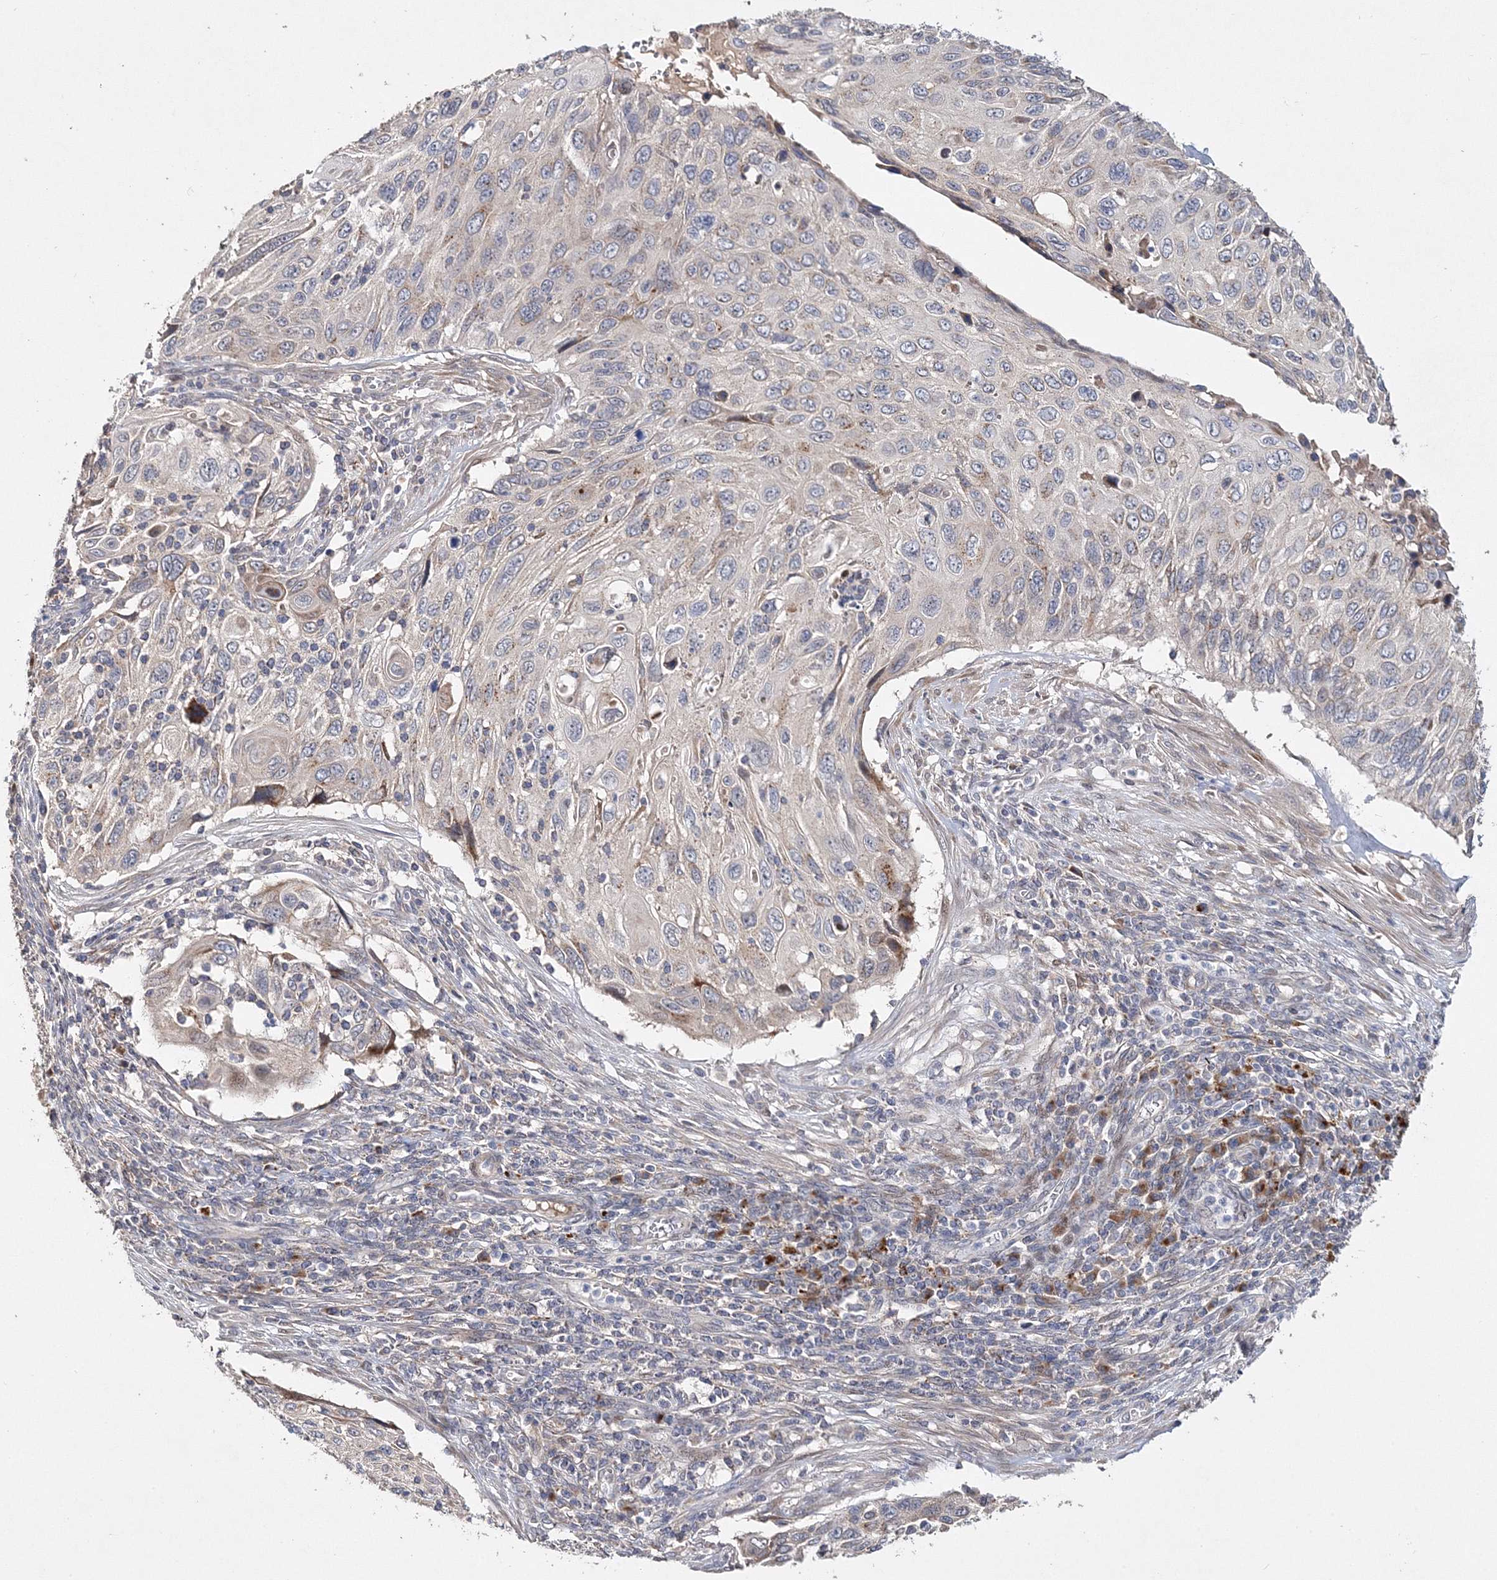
{"staining": {"intensity": "weak", "quantity": "<25%", "location": "cytoplasmic/membranous"}, "tissue": "cervical cancer", "cell_type": "Tumor cells", "image_type": "cancer", "snomed": [{"axis": "morphology", "description": "Squamous cell carcinoma, NOS"}, {"axis": "topography", "description": "Cervix"}], "caption": "A high-resolution micrograph shows immunohistochemistry (IHC) staining of cervical cancer (squamous cell carcinoma), which exhibits no significant expression in tumor cells.", "gene": "GJB5", "patient": {"sex": "female", "age": 70}}